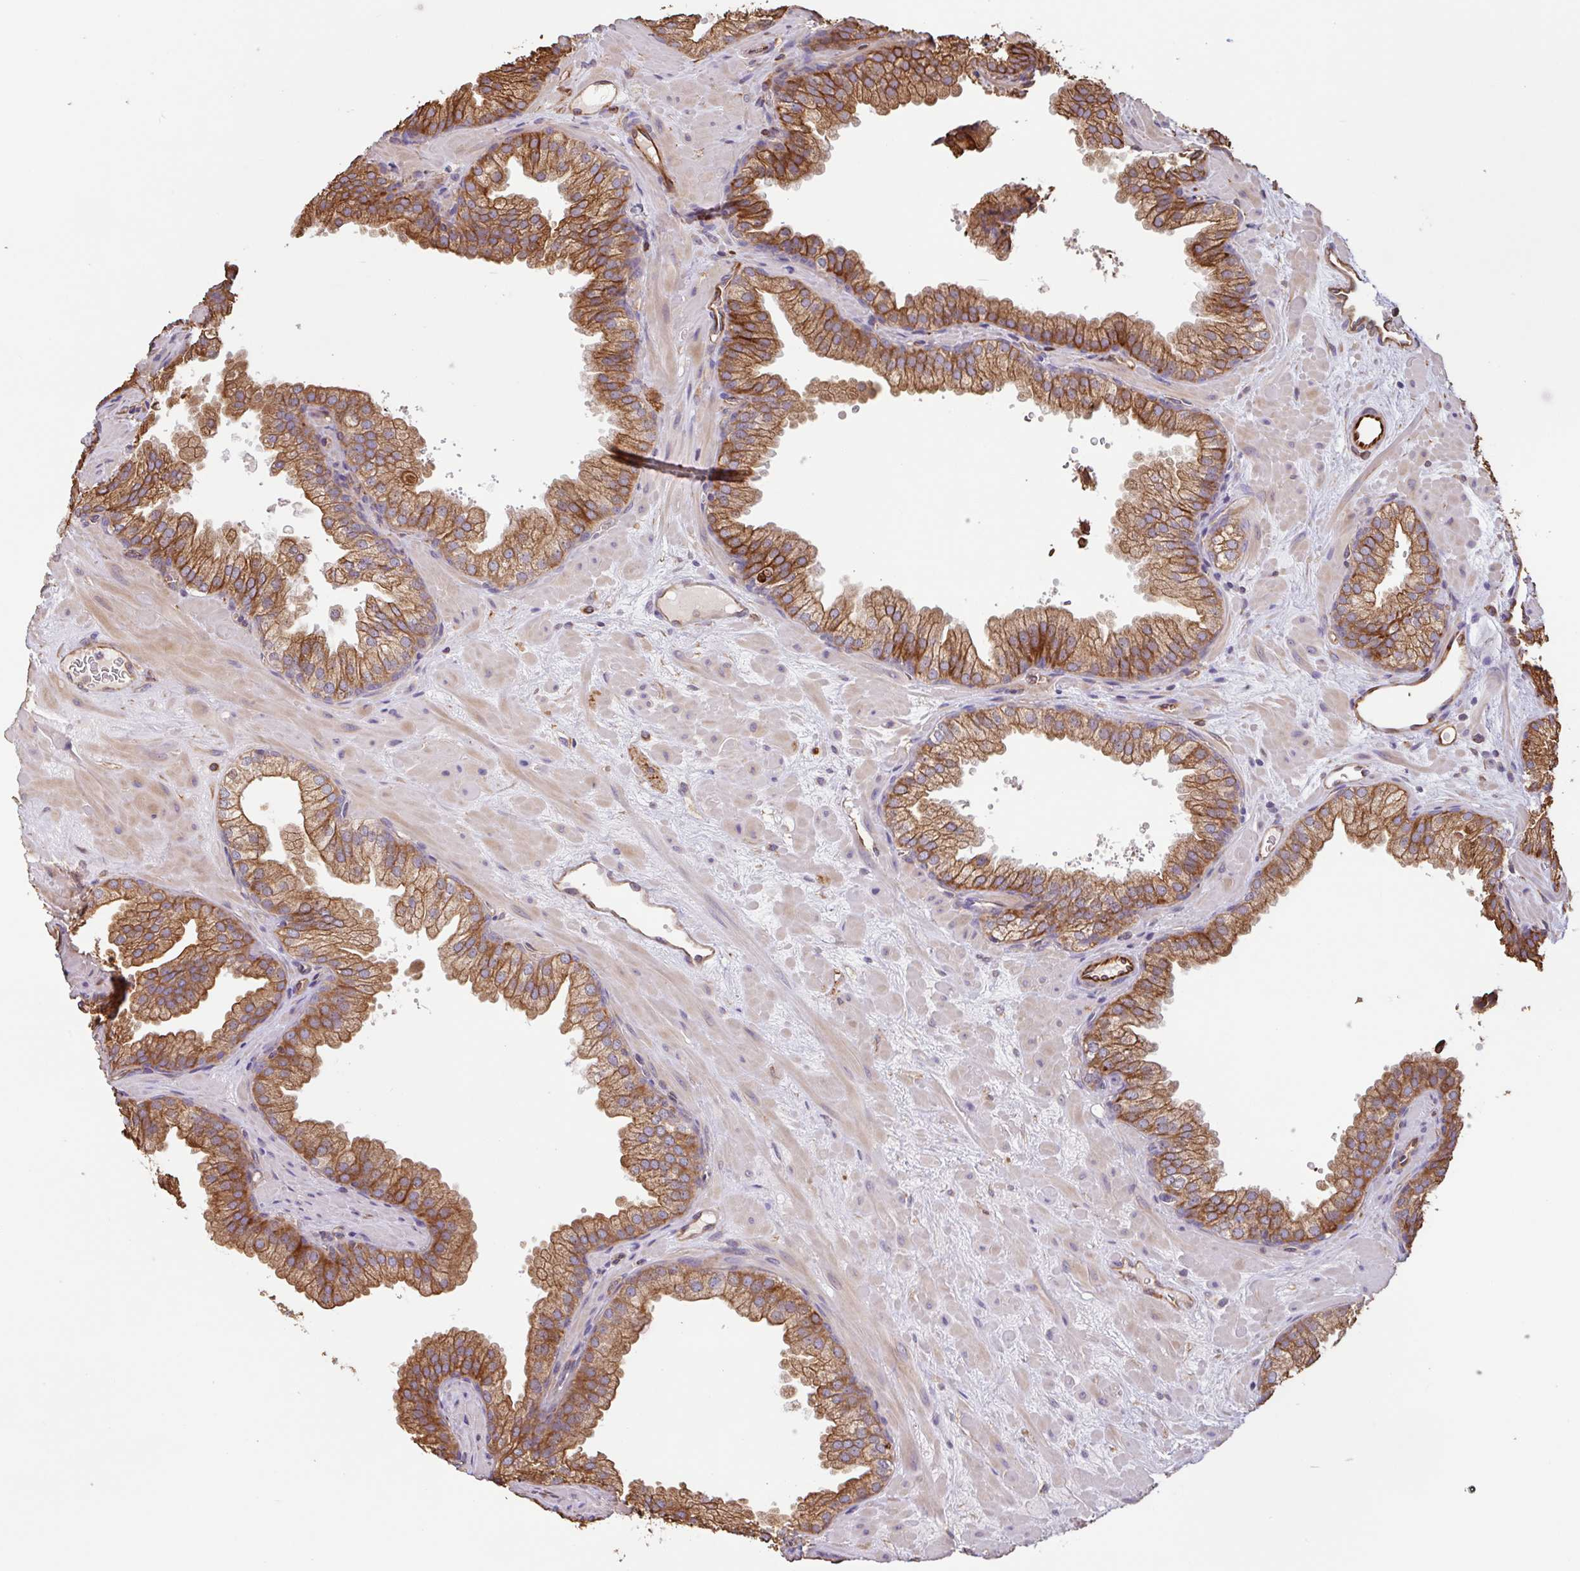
{"staining": {"intensity": "moderate", "quantity": ">75%", "location": "cytoplasmic/membranous"}, "tissue": "prostate", "cell_type": "Glandular cells", "image_type": "normal", "snomed": [{"axis": "morphology", "description": "Normal tissue, NOS"}, {"axis": "topography", "description": "Prostate"}], "caption": "The image exhibits a brown stain indicating the presence of a protein in the cytoplasmic/membranous of glandular cells in prostate.", "gene": "ZNF790", "patient": {"sex": "male", "age": 37}}